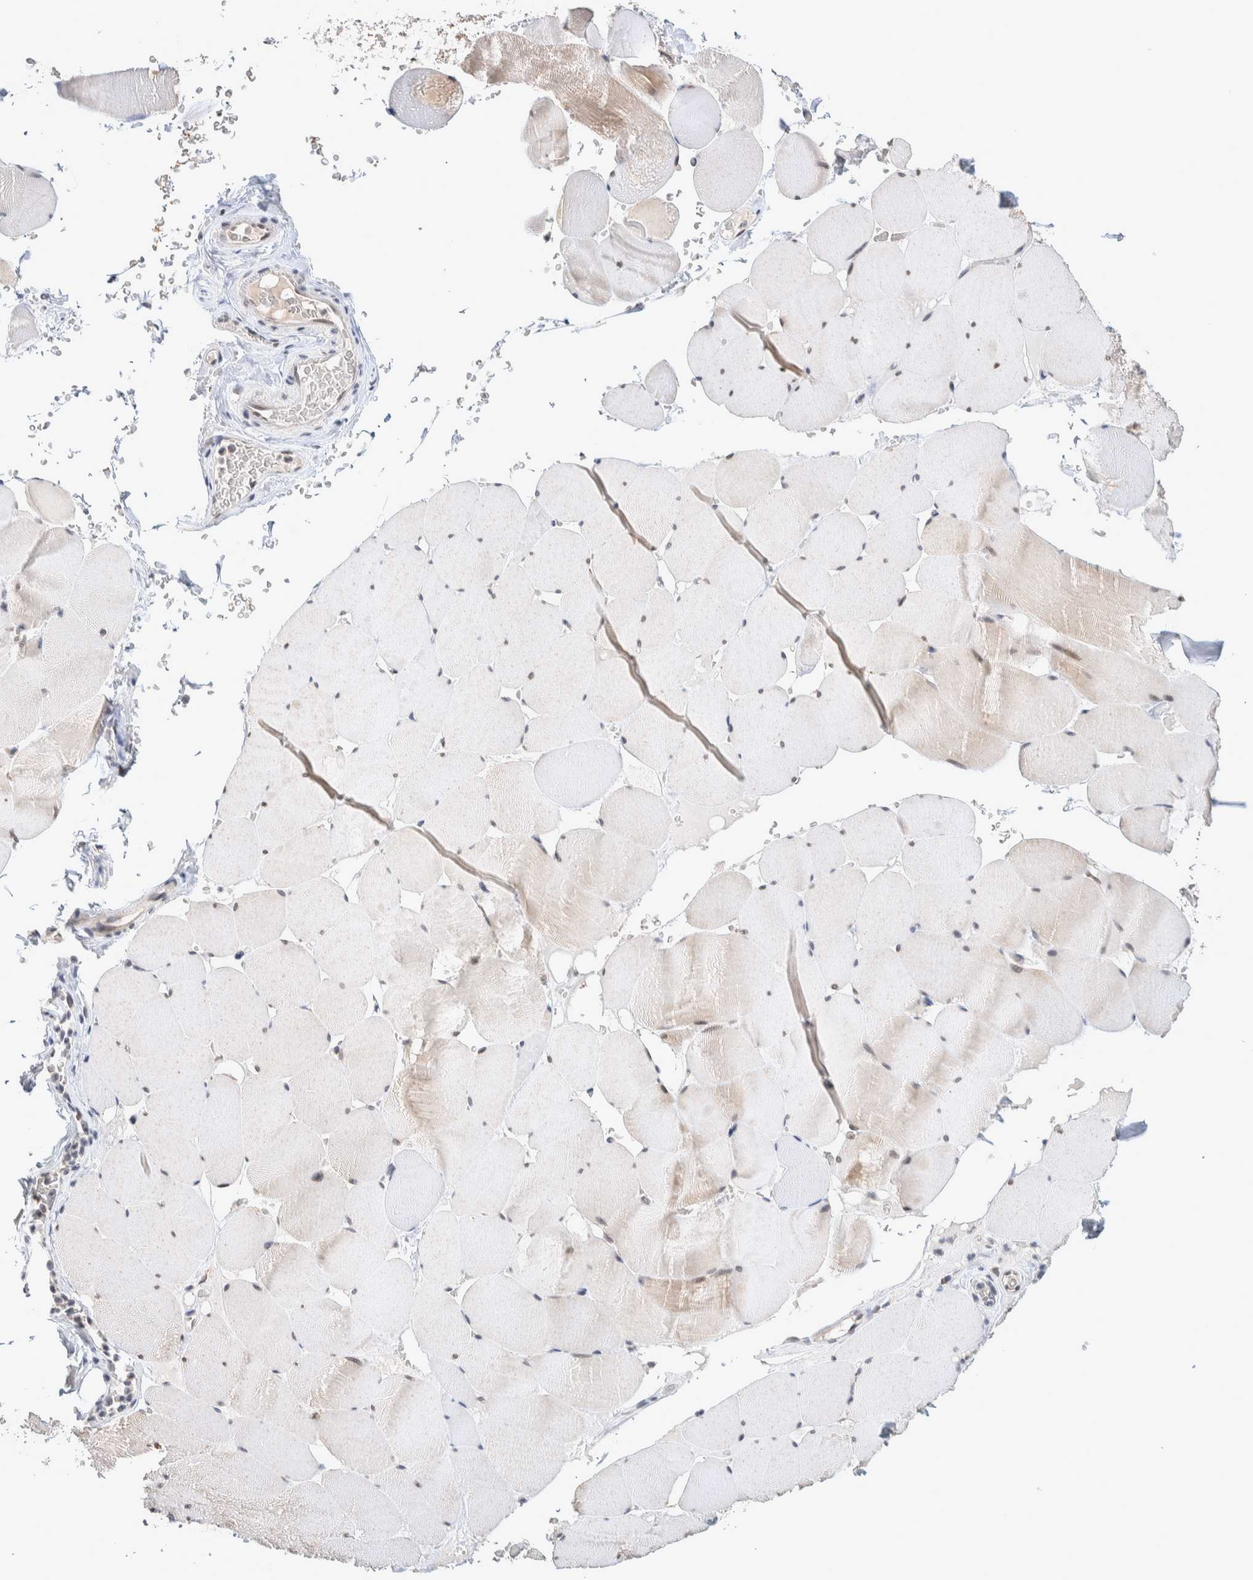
{"staining": {"intensity": "weak", "quantity": "<25%", "location": "cytoplasmic/membranous"}, "tissue": "skeletal muscle", "cell_type": "Myocytes", "image_type": "normal", "snomed": [{"axis": "morphology", "description": "Normal tissue, NOS"}, {"axis": "topography", "description": "Skeletal muscle"}], "caption": "Immunohistochemistry (IHC) micrograph of normal skeletal muscle: human skeletal muscle stained with DAB displays no significant protein staining in myocytes.", "gene": "CRAT", "patient": {"sex": "male", "age": 62}}